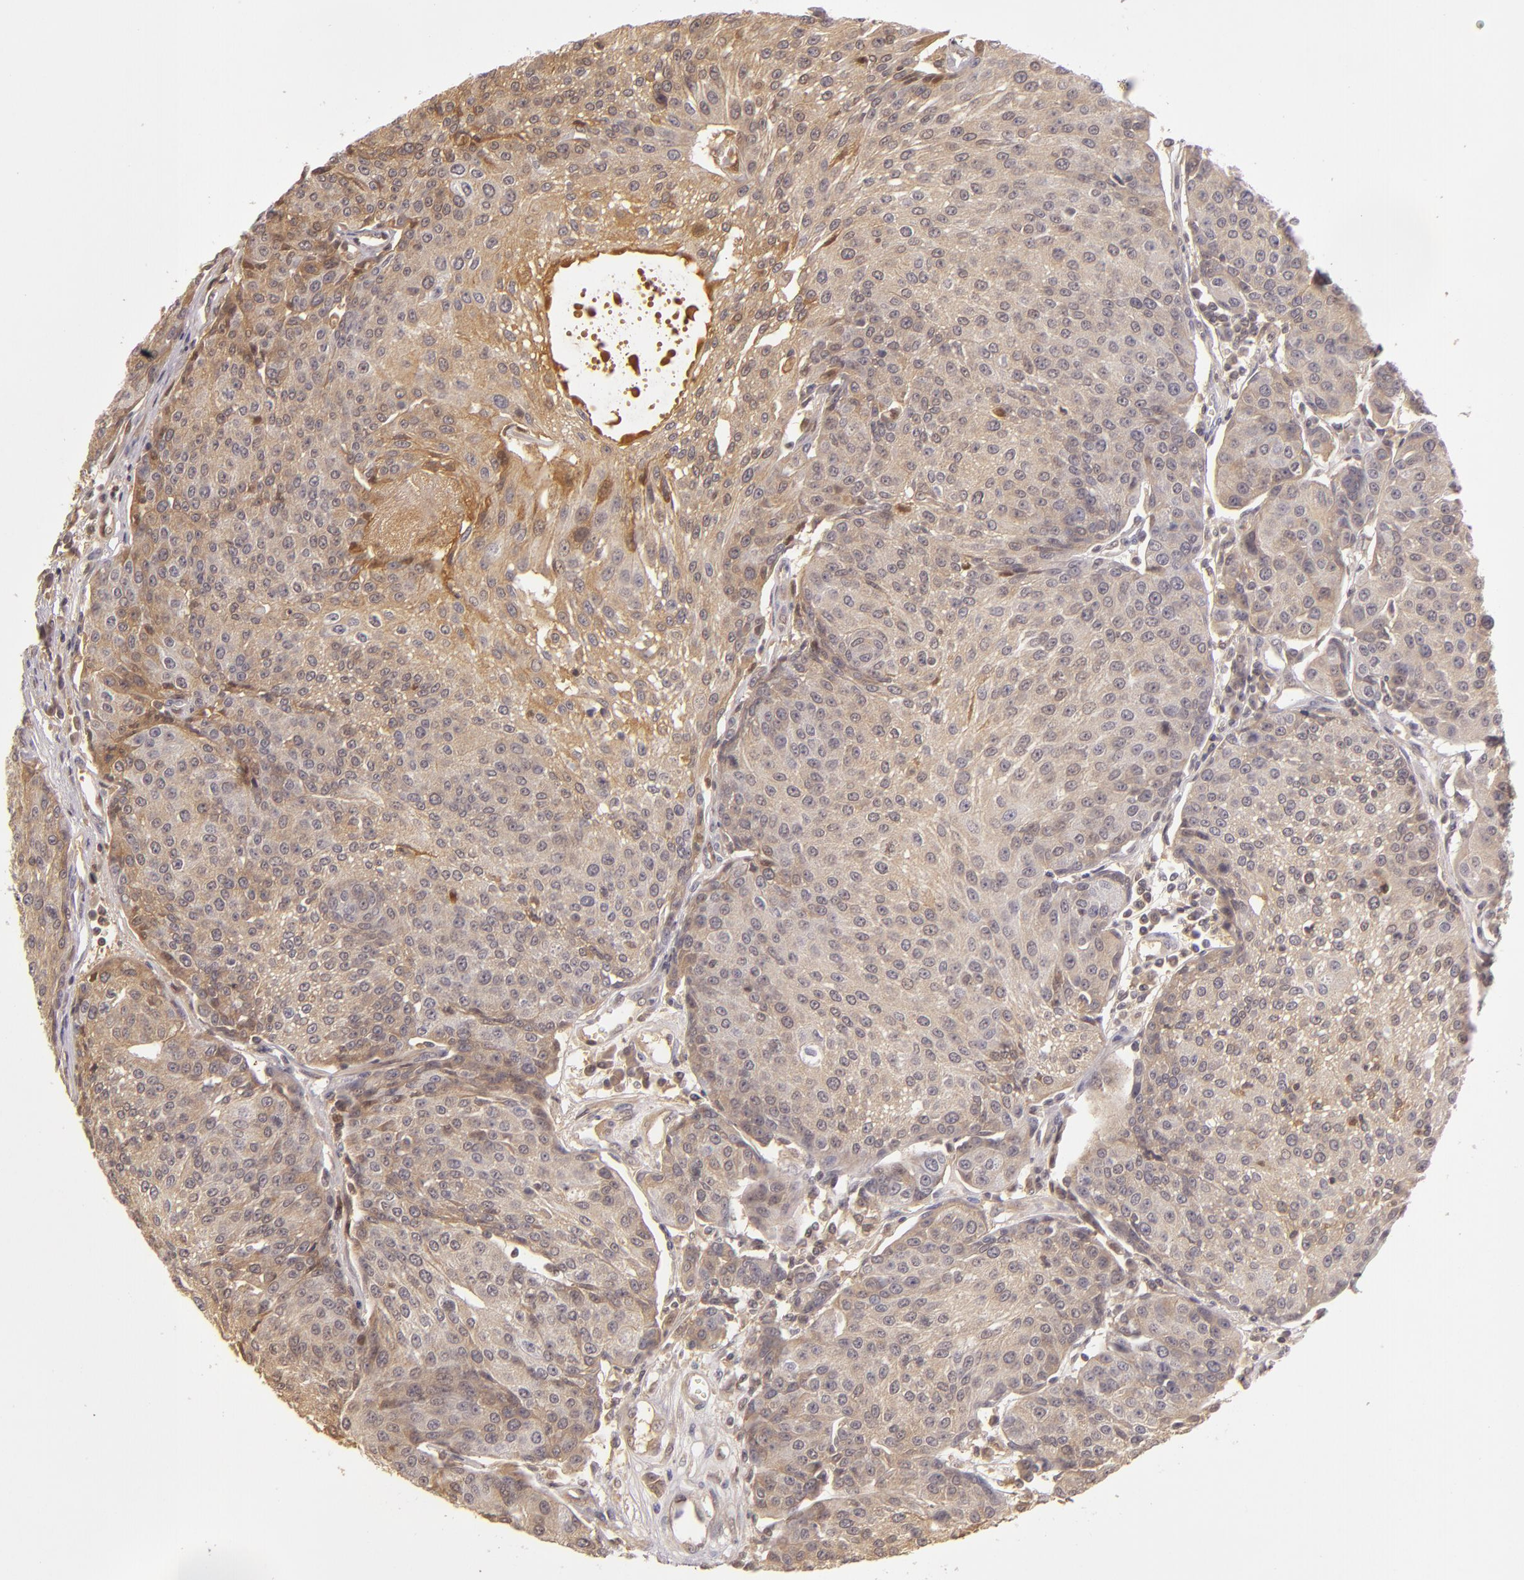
{"staining": {"intensity": "moderate", "quantity": "25%-75%", "location": "cytoplasmic/membranous"}, "tissue": "urothelial cancer", "cell_type": "Tumor cells", "image_type": "cancer", "snomed": [{"axis": "morphology", "description": "Urothelial carcinoma, High grade"}, {"axis": "topography", "description": "Urinary bladder"}], "caption": "Immunohistochemistry (DAB (3,3'-diaminobenzidine)) staining of urothelial cancer exhibits moderate cytoplasmic/membranous protein positivity in approximately 25%-75% of tumor cells.", "gene": "LRG1", "patient": {"sex": "female", "age": 85}}